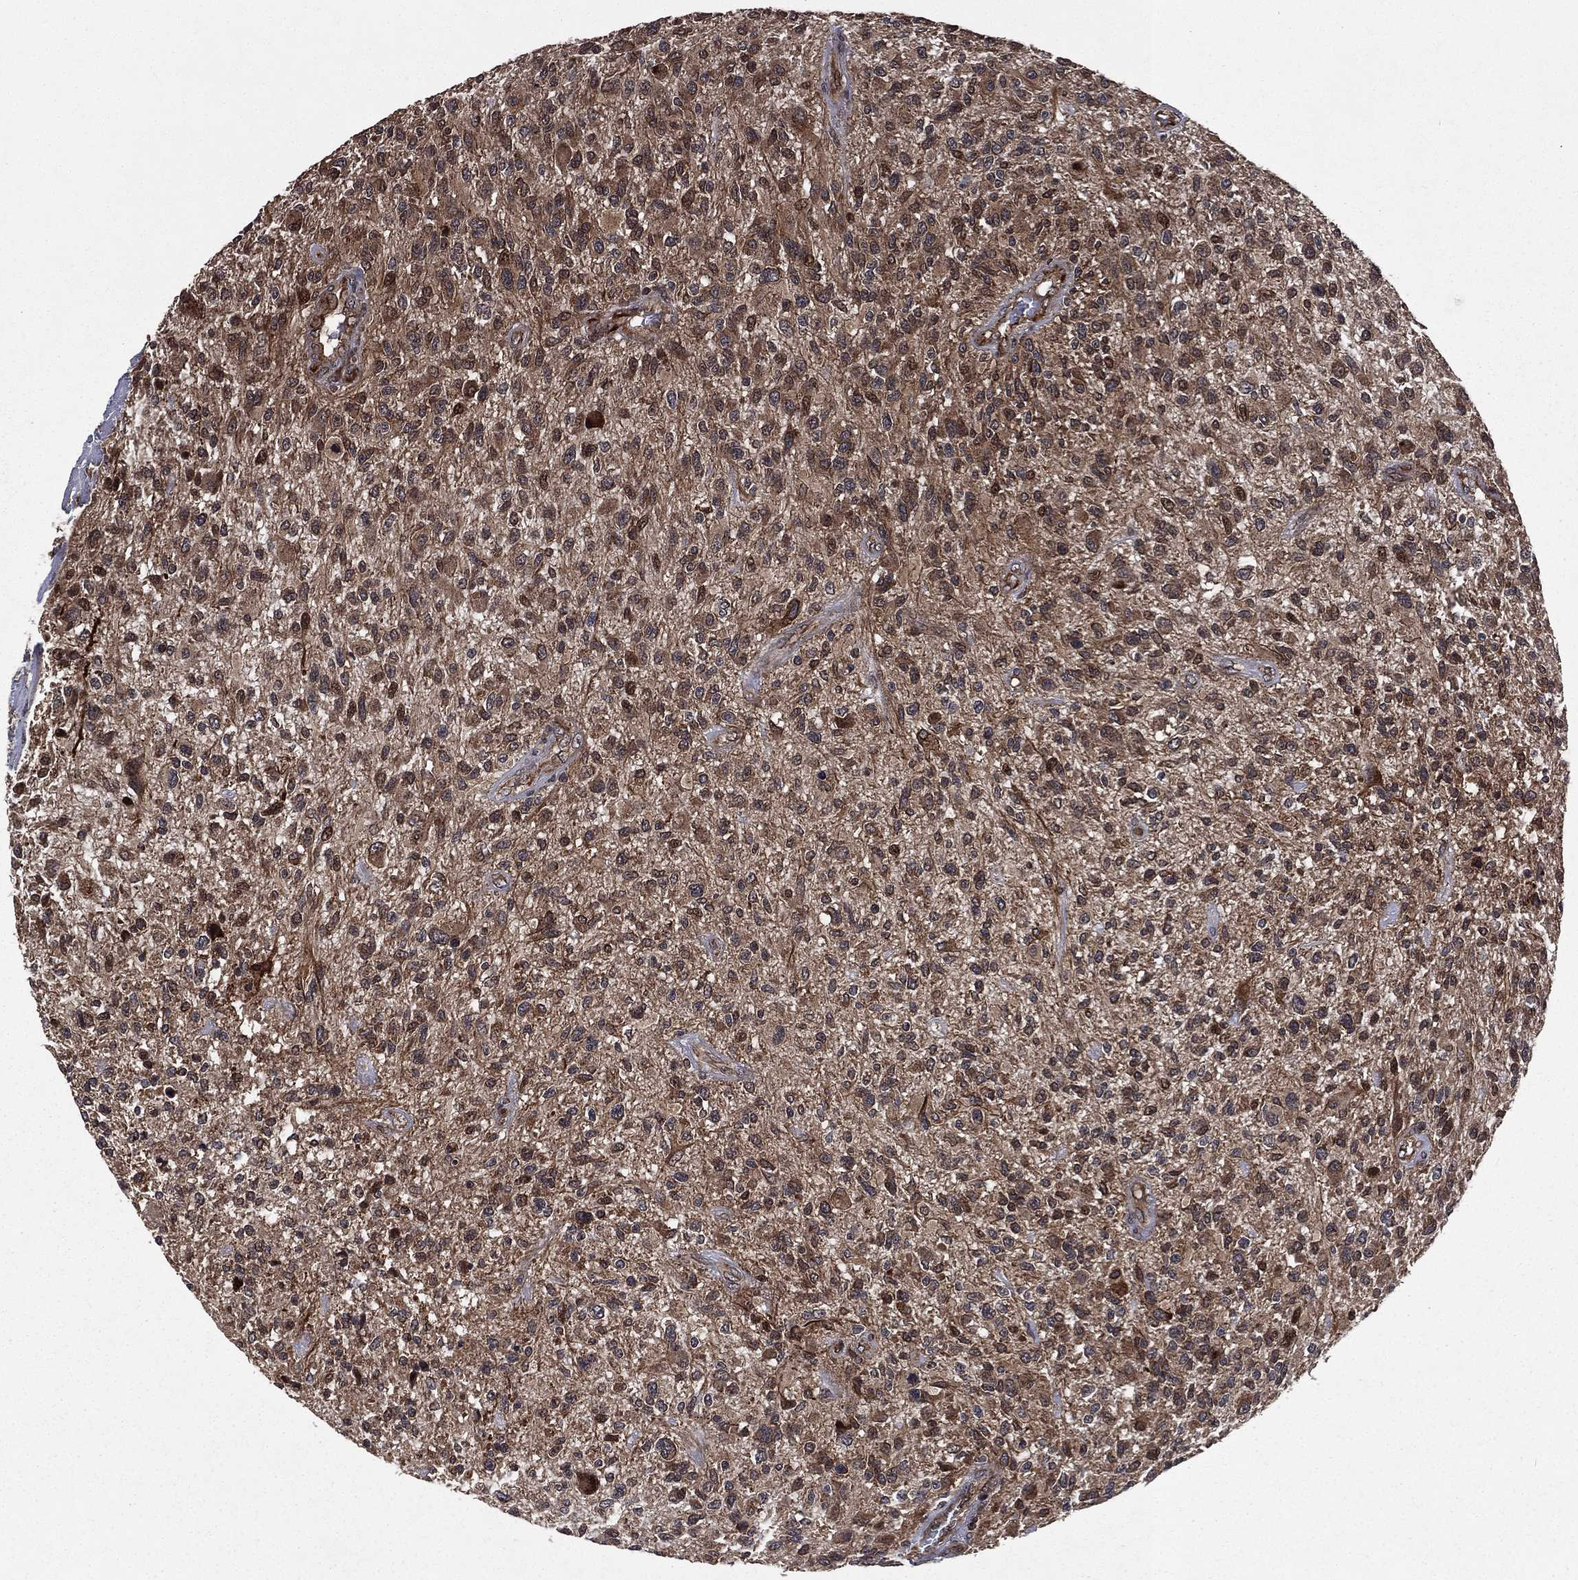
{"staining": {"intensity": "moderate", "quantity": ">75%", "location": "cytoplasmic/membranous"}, "tissue": "glioma", "cell_type": "Tumor cells", "image_type": "cancer", "snomed": [{"axis": "morphology", "description": "Glioma, malignant, High grade"}, {"axis": "topography", "description": "Brain"}], "caption": "Immunohistochemical staining of human malignant glioma (high-grade) exhibits moderate cytoplasmic/membranous protein expression in approximately >75% of tumor cells.", "gene": "LENG8", "patient": {"sex": "male", "age": 47}}